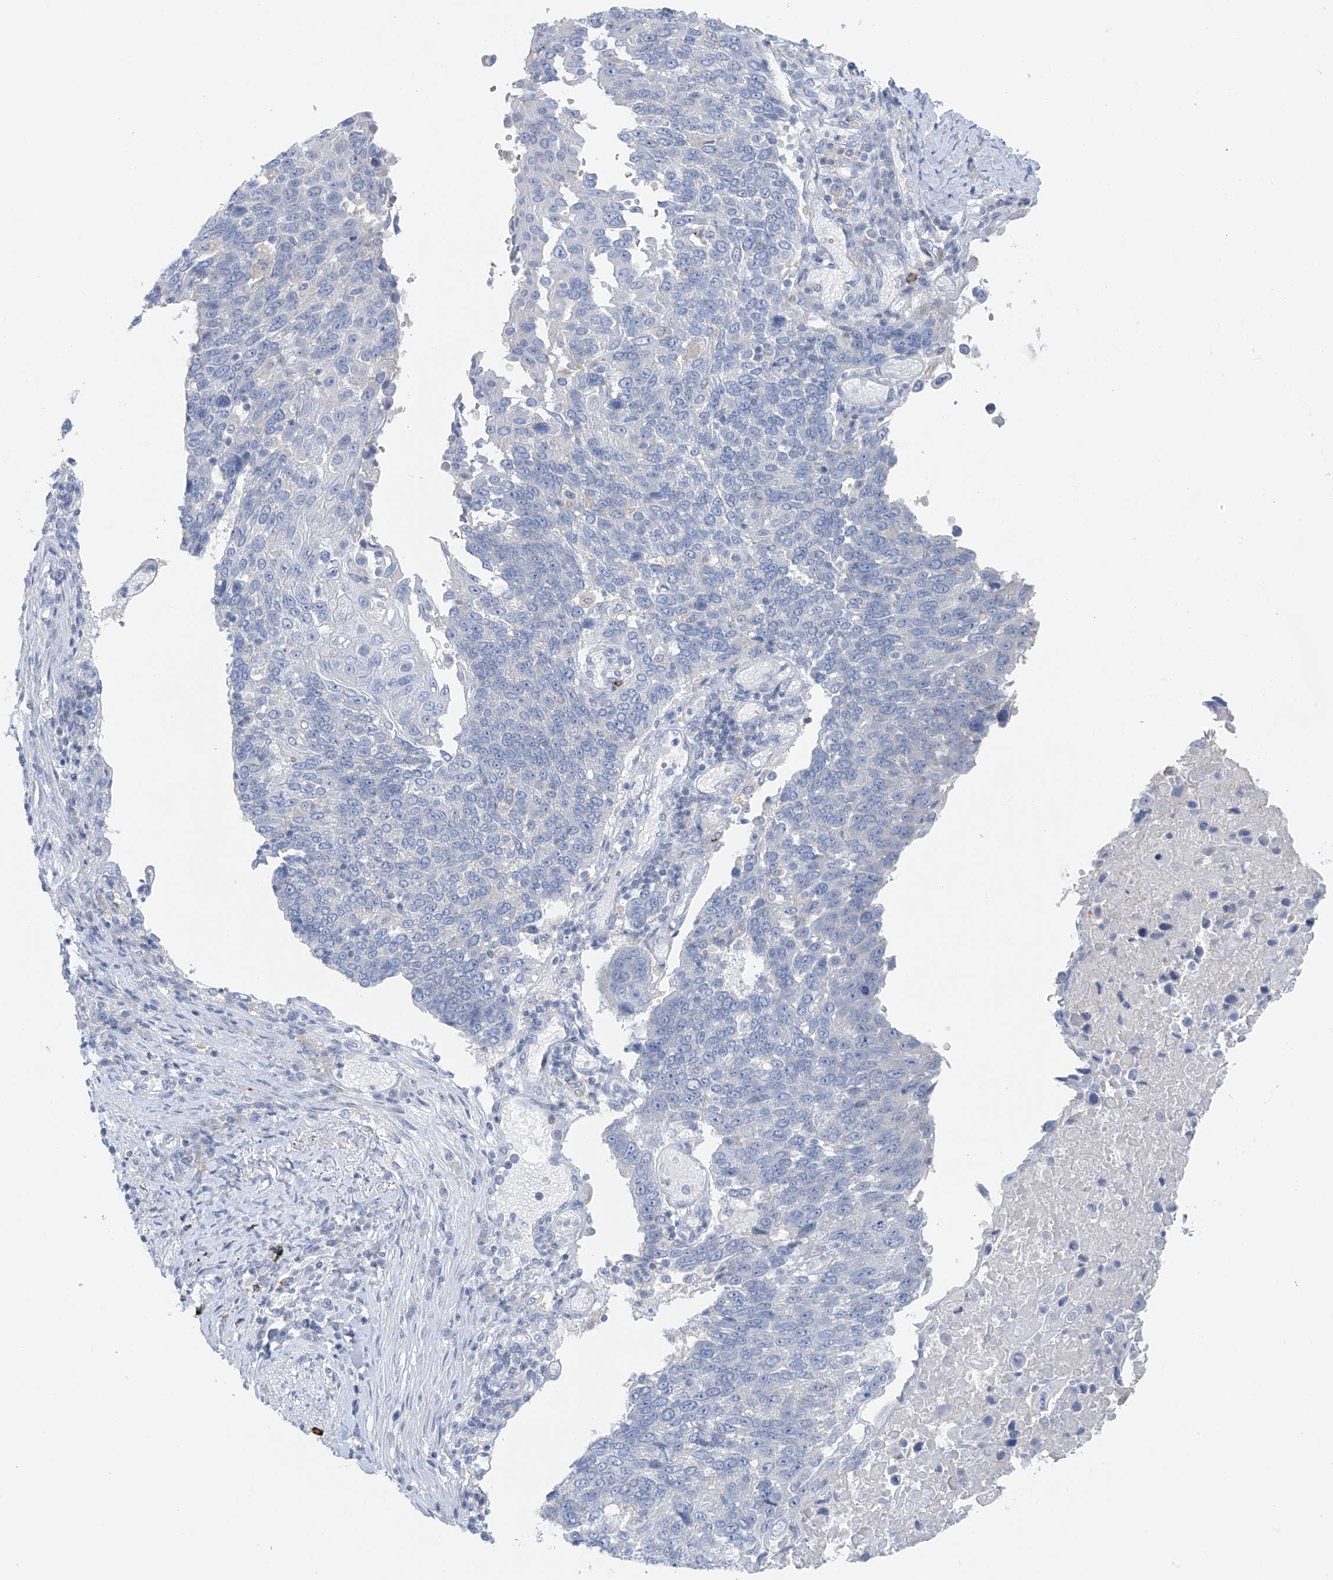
{"staining": {"intensity": "negative", "quantity": "none", "location": "none"}, "tissue": "lung cancer", "cell_type": "Tumor cells", "image_type": "cancer", "snomed": [{"axis": "morphology", "description": "Squamous cell carcinoma, NOS"}, {"axis": "topography", "description": "Lung"}], "caption": "Immunohistochemistry of lung cancer (squamous cell carcinoma) demonstrates no positivity in tumor cells. The staining was performed using DAB (3,3'-diaminobenzidine) to visualize the protein expression in brown, while the nuclei were stained in blue with hematoxylin (Magnification: 20x).", "gene": "POMGNT2", "patient": {"sex": "male", "age": 66}}